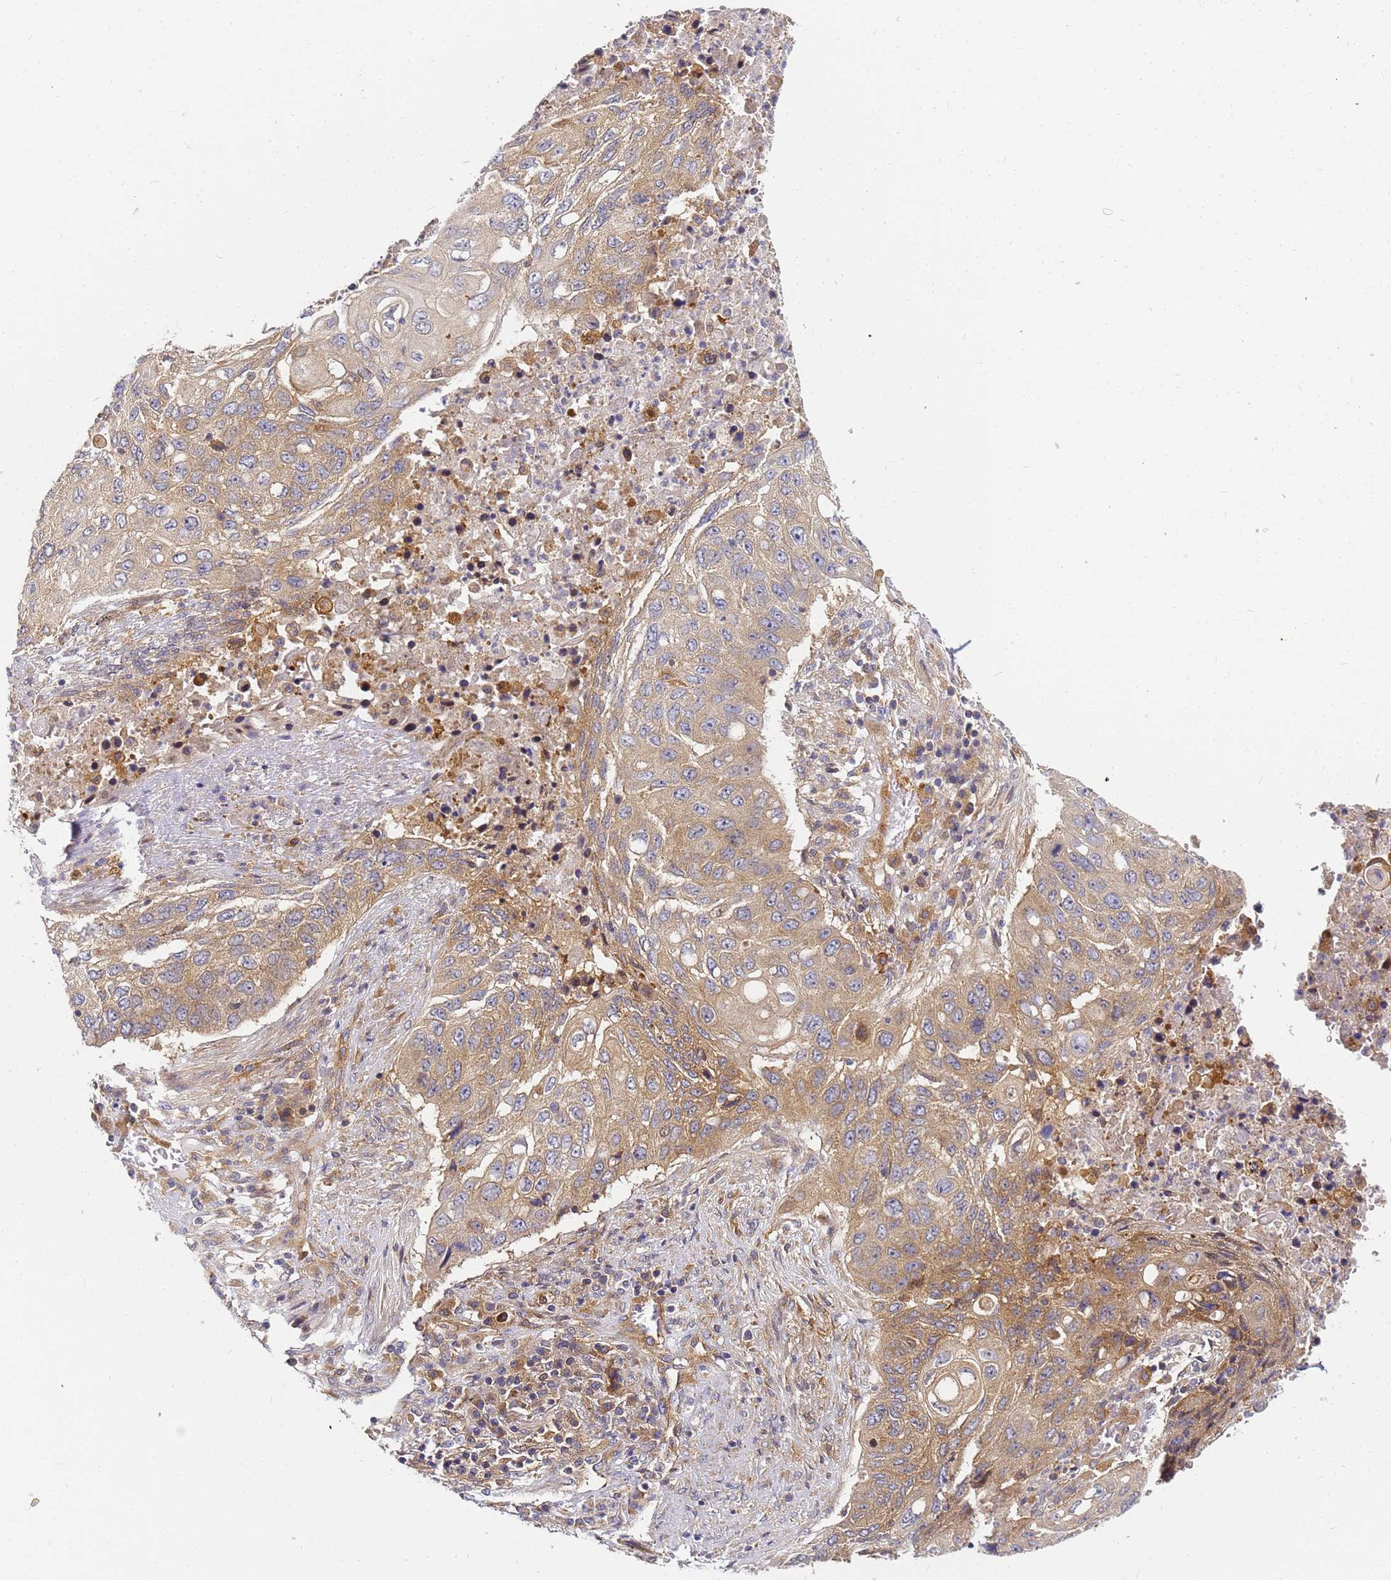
{"staining": {"intensity": "moderate", "quantity": ">75%", "location": "cytoplasmic/membranous"}, "tissue": "lung cancer", "cell_type": "Tumor cells", "image_type": "cancer", "snomed": [{"axis": "morphology", "description": "Squamous cell carcinoma, NOS"}, {"axis": "topography", "description": "Lung"}], "caption": "Immunohistochemistry (IHC) micrograph of neoplastic tissue: human squamous cell carcinoma (lung) stained using IHC demonstrates medium levels of moderate protein expression localized specifically in the cytoplasmic/membranous of tumor cells, appearing as a cytoplasmic/membranous brown color.", "gene": "CHM", "patient": {"sex": "female", "age": 63}}